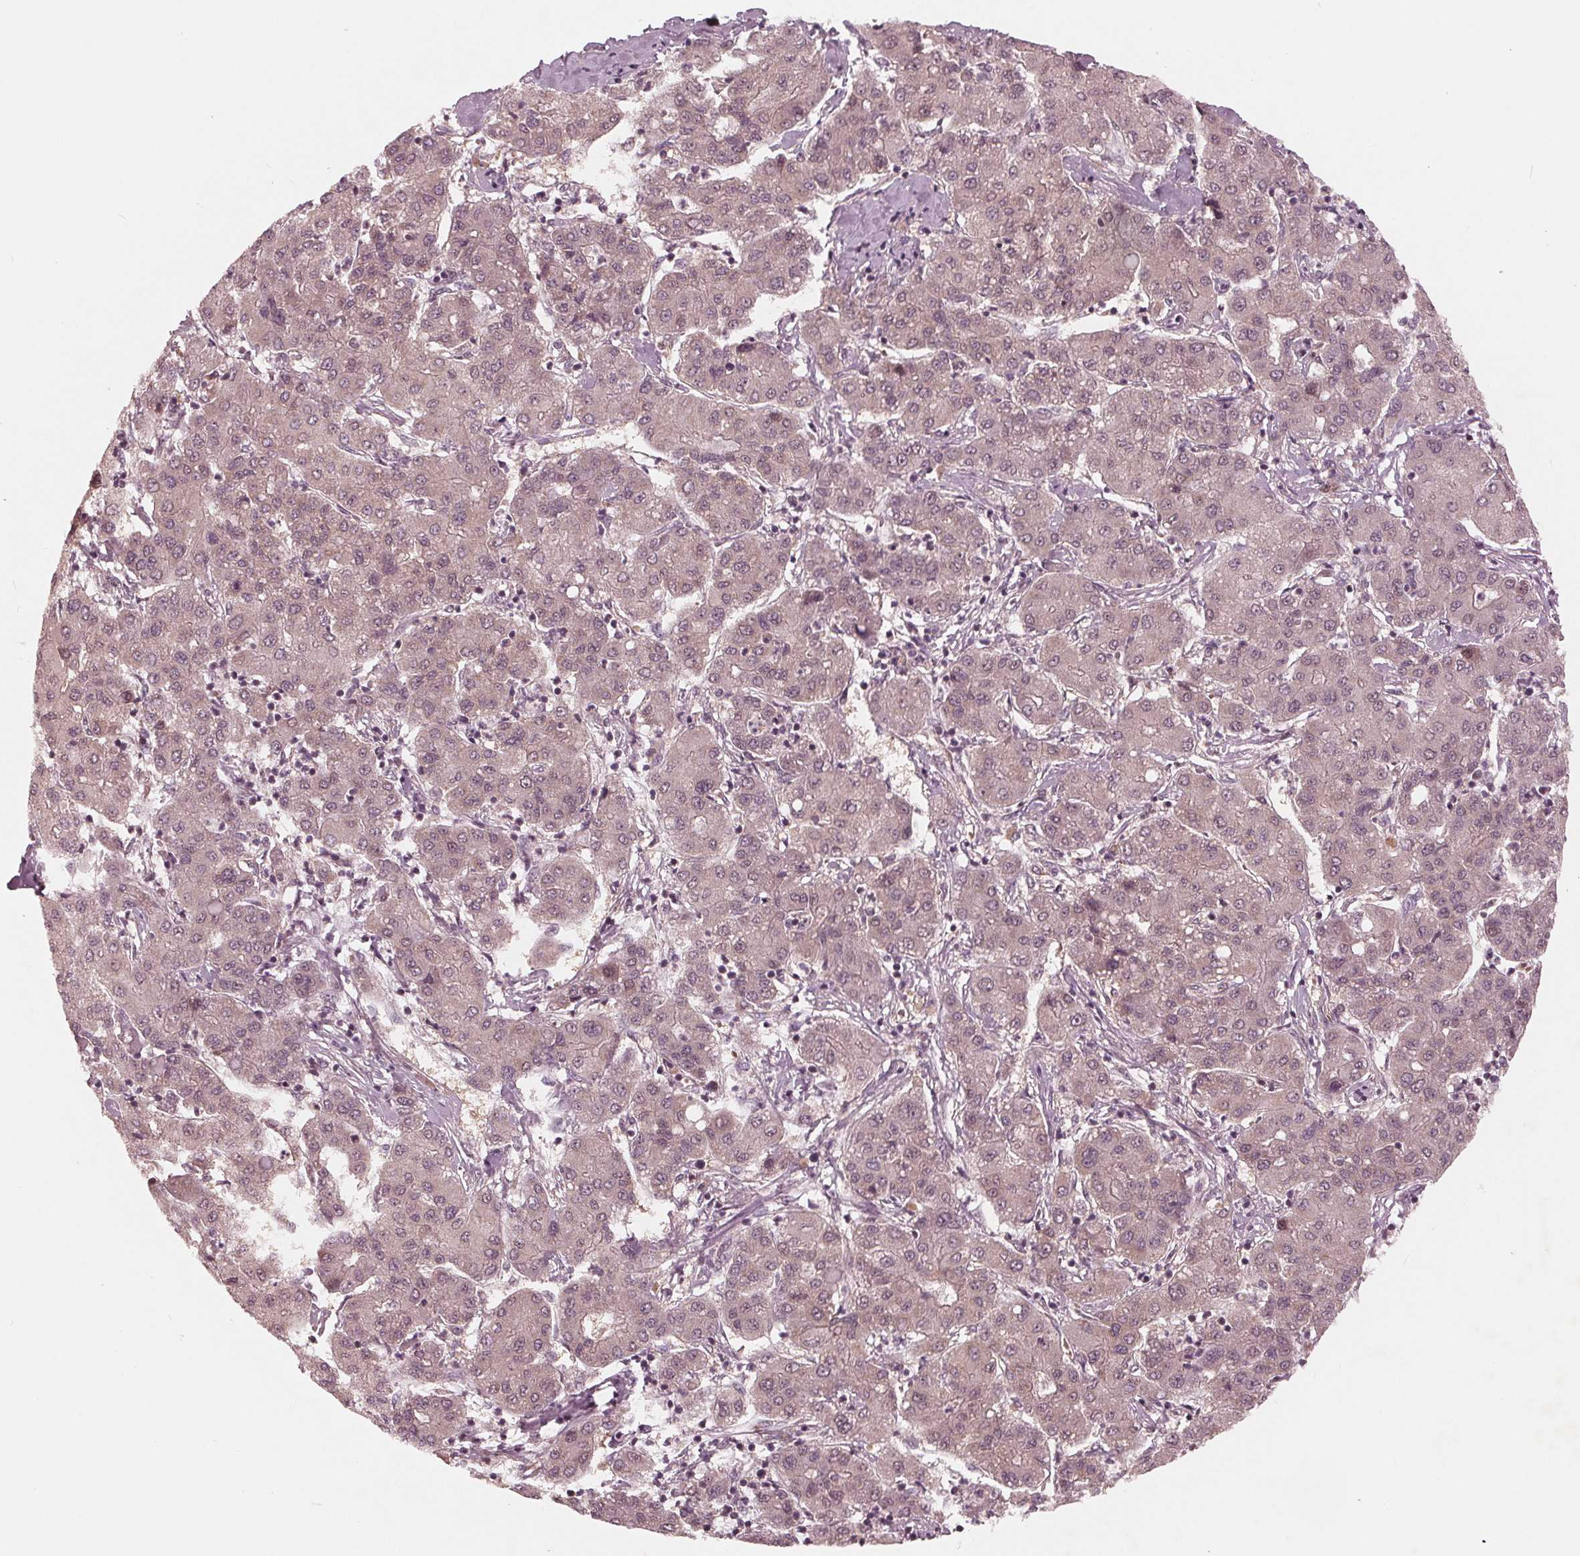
{"staining": {"intensity": "weak", "quantity": "<25%", "location": "cytoplasmic/membranous"}, "tissue": "liver cancer", "cell_type": "Tumor cells", "image_type": "cancer", "snomed": [{"axis": "morphology", "description": "Carcinoma, Hepatocellular, NOS"}, {"axis": "topography", "description": "Liver"}], "caption": "Immunohistochemistry (IHC) micrograph of neoplastic tissue: human hepatocellular carcinoma (liver) stained with DAB (3,3'-diaminobenzidine) exhibits no significant protein expression in tumor cells. (Stains: DAB immunohistochemistry (IHC) with hematoxylin counter stain, Microscopy: brightfield microscopy at high magnification).", "gene": "UBALD1", "patient": {"sex": "male", "age": 65}}